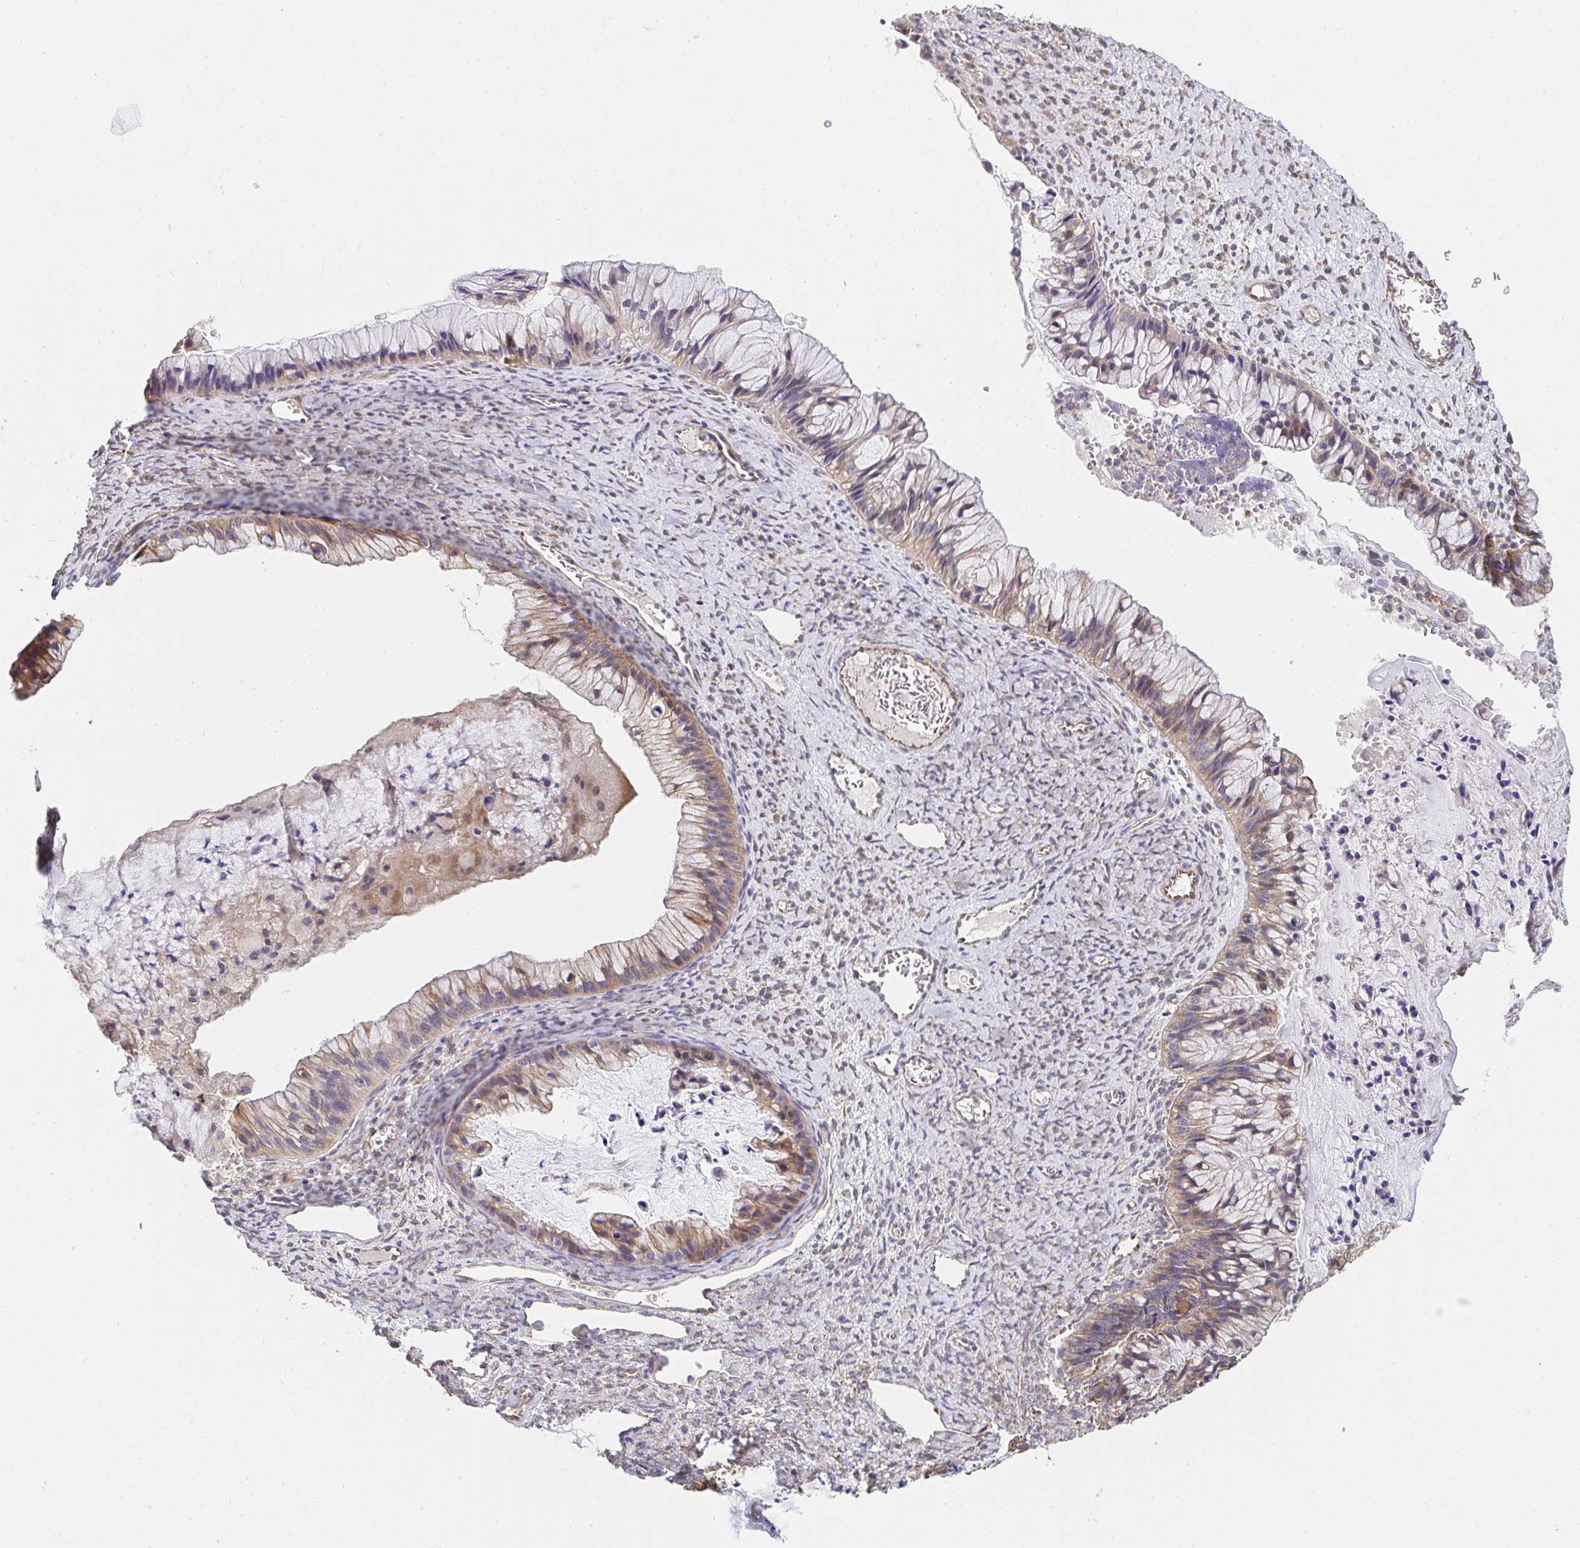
{"staining": {"intensity": "moderate", "quantity": ">75%", "location": "cytoplasmic/membranous"}, "tissue": "ovarian cancer", "cell_type": "Tumor cells", "image_type": "cancer", "snomed": [{"axis": "morphology", "description": "Cystadenocarcinoma, mucinous, NOS"}, {"axis": "topography", "description": "Ovary"}], "caption": "Brown immunohistochemical staining in human ovarian cancer (mucinous cystadenocarcinoma) demonstrates moderate cytoplasmic/membranous expression in approximately >75% of tumor cells.", "gene": "APBB1", "patient": {"sex": "female", "age": 72}}